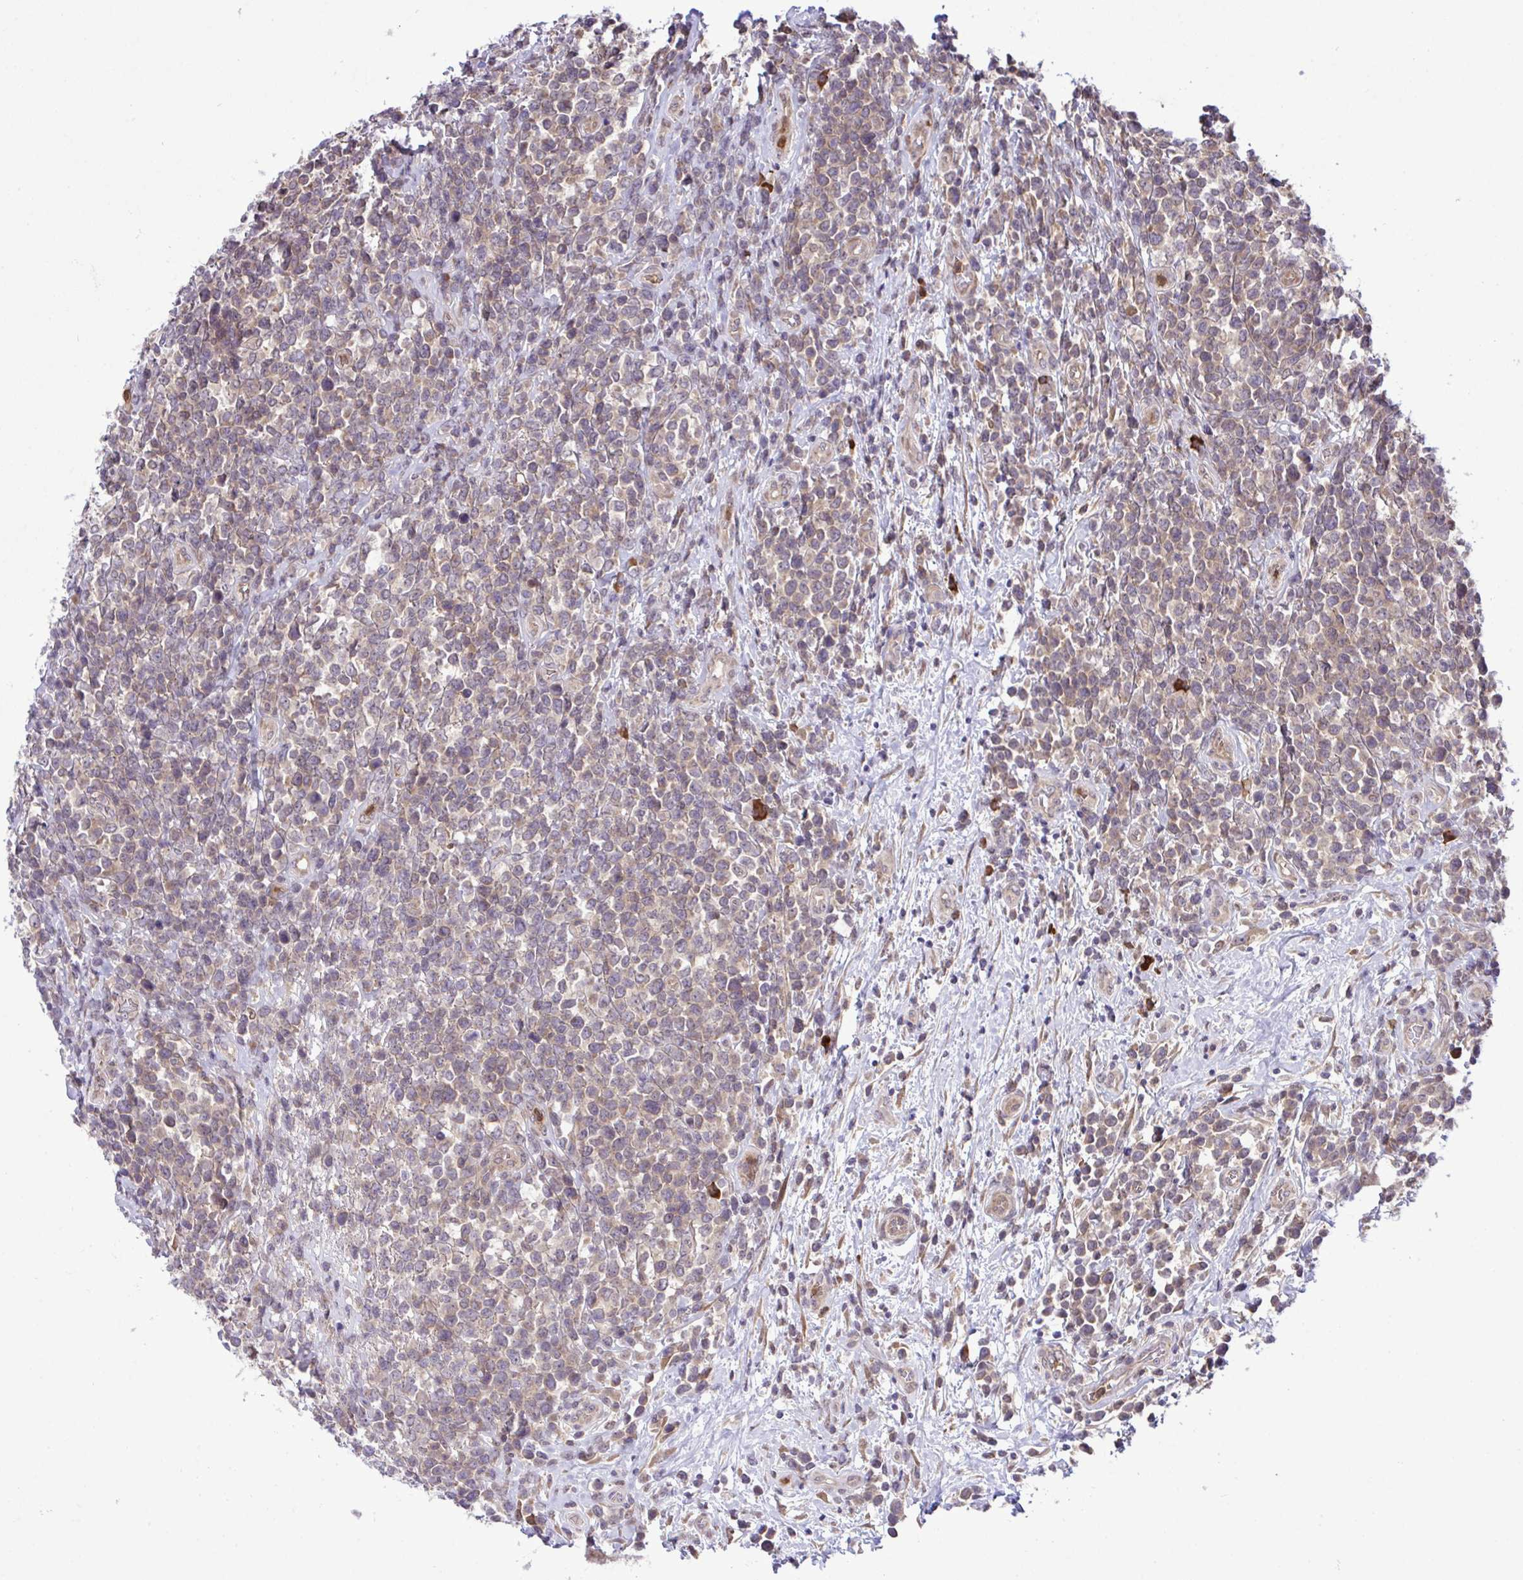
{"staining": {"intensity": "weak", "quantity": "25%-75%", "location": "cytoplasmic/membranous"}, "tissue": "lymphoma", "cell_type": "Tumor cells", "image_type": "cancer", "snomed": [{"axis": "morphology", "description": "Malignant lymphoma, non-Hodgkin's type, High grade"}, {"axis": "topography", "description": "Soft tissue"}], "caption": "About 25%-75% of tumor cells in high-grade malignant lymphoma, non-Hodgkin's type exhibit weak cytoplasmic/membranous protein staining as visualized by brown immunohistochemical staining.", "gene": "CMPK1", "patient": {"sex": "female", "age": 56}}